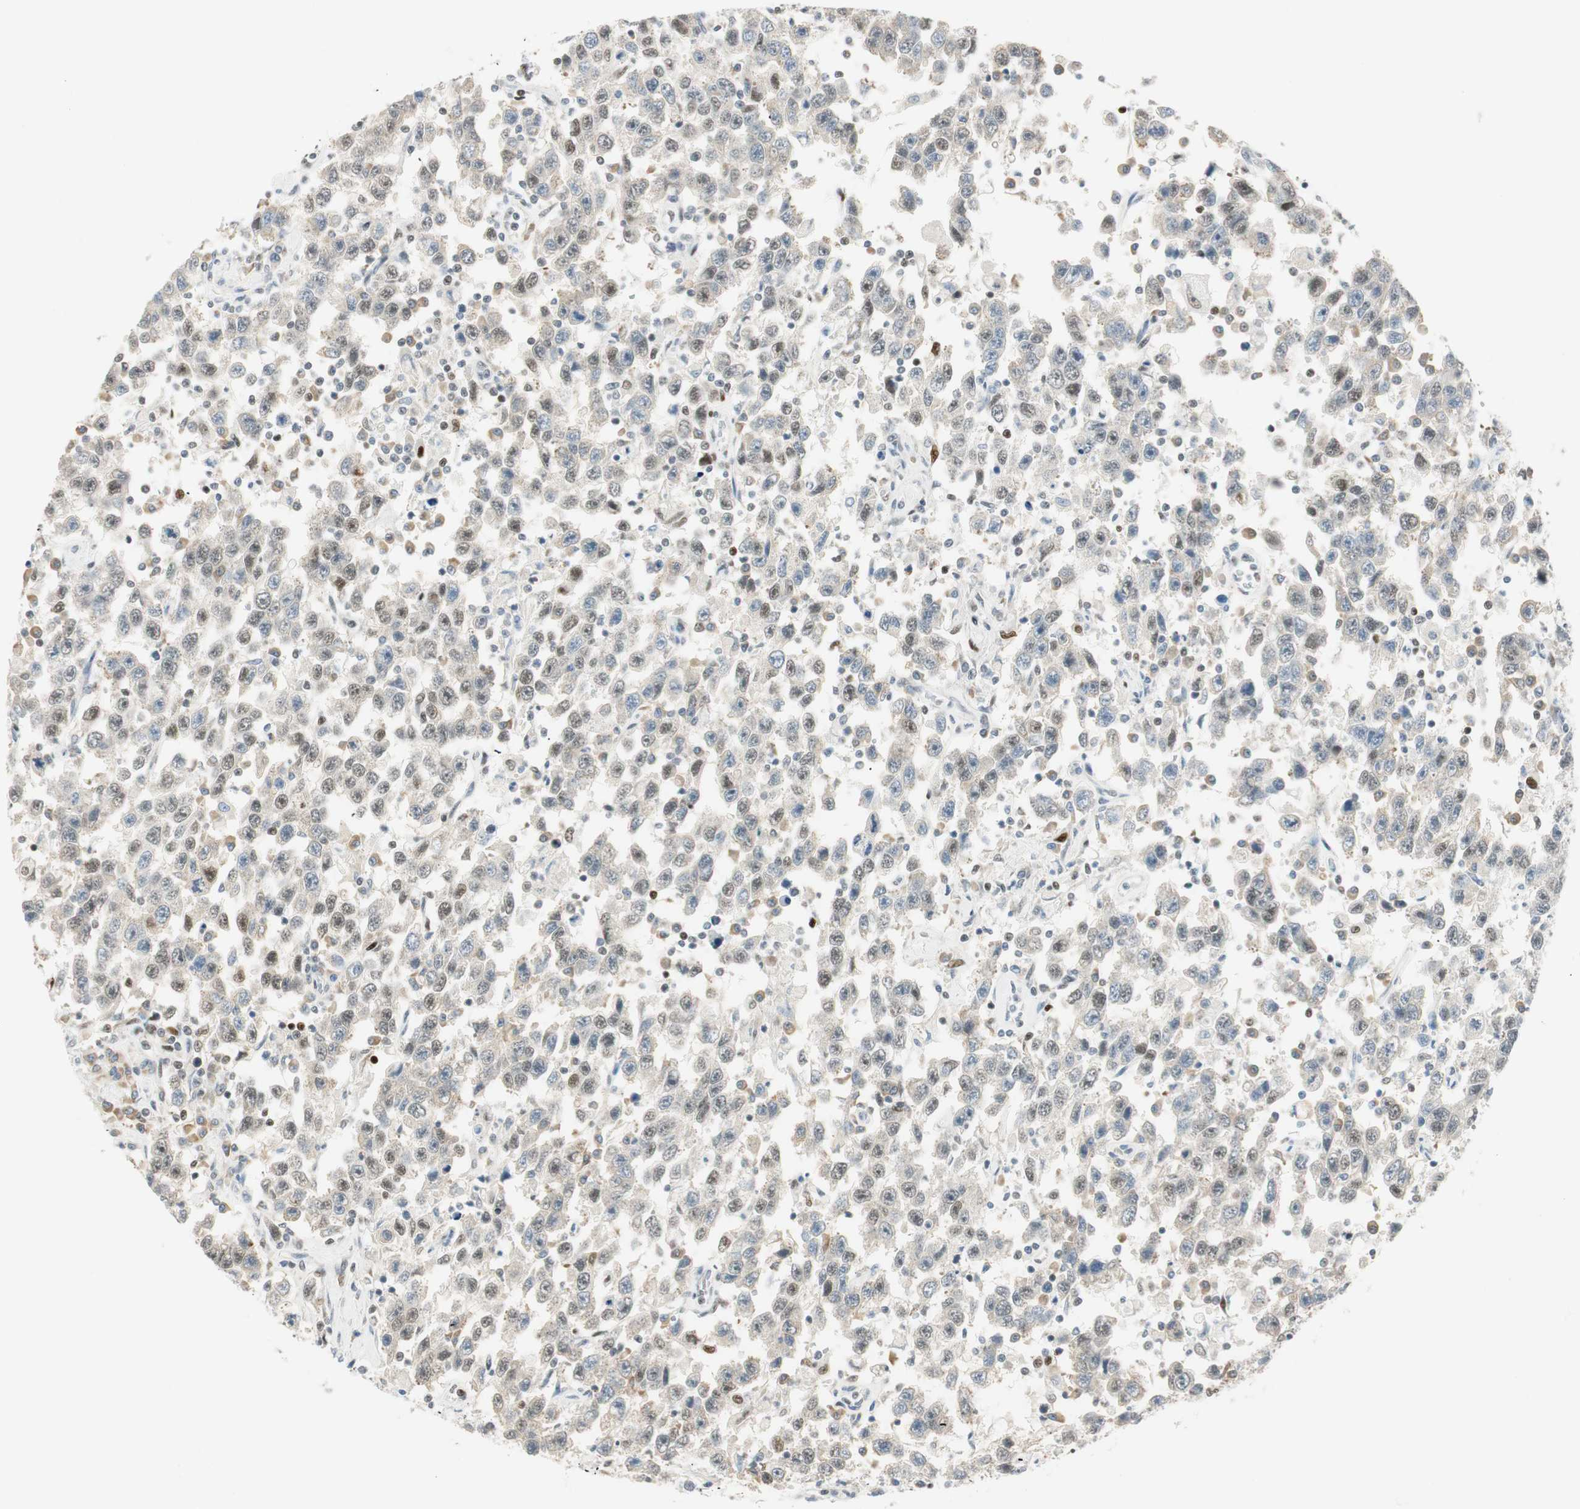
{"staining": {"intensity": "moderate", "quantity": "25%-75%", "location": "nuclear"}, "tissue": "testis cancer", "cell_type": "Tumor cells", "image_type": "cancer", "snomed": [{"axis": "morphology", "description": "Seminoma, NOS"}, {"axis": "topography", "description": "Testis"}], "caption": "Protein staining of testis cancer (seminoma) tissue displays moderate nuclear positivity in about 25%-75% of tumor cells. (Stains: DAB (3,3'-diaminobenzidine) in brown, nuclei in blue, Microscopy: brightfield microscopy at high magnification).", "gene": "MSX2", "patient": {"sex": "male", "age": 41}}